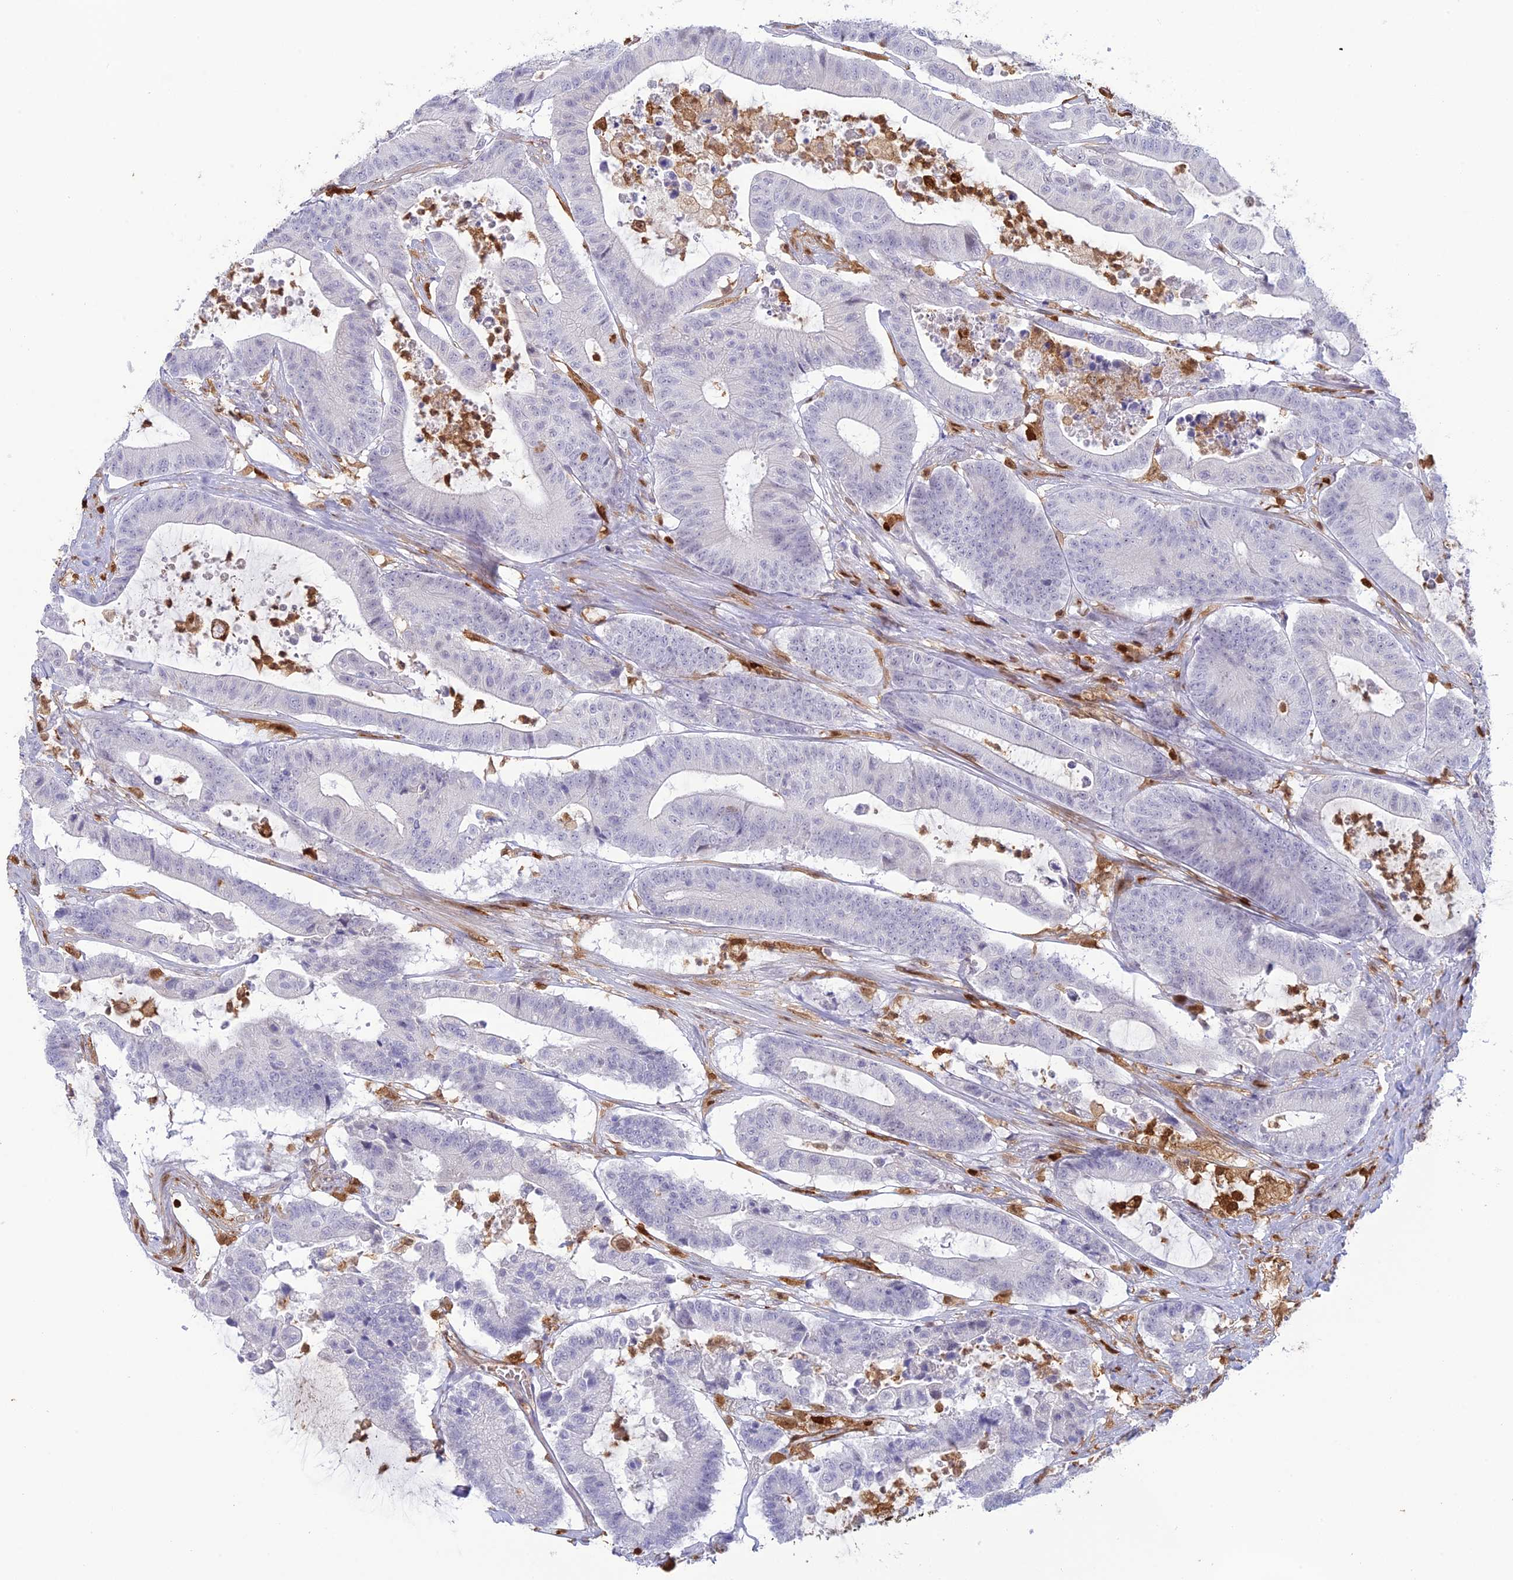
{"staining": {"intensity": "negative", "quantity": "none", "location": "none"}, "tissue": "colorectal cancer", "cell_type": "Tumor cells", "image_type": "cancer", "snomed": [{"axis": "morphology", "description": "Adenocarcinoma, NOS"}, {"axis": "topography", "description": "Colon"}], "caption": "DAB immunohistochemical staining of human colorectal cancer (adenocarcinoma) reveals no significant positivity in tumor cells.", "gene": "PGBD4", "patient": {"sex": "female", "age": 84}}